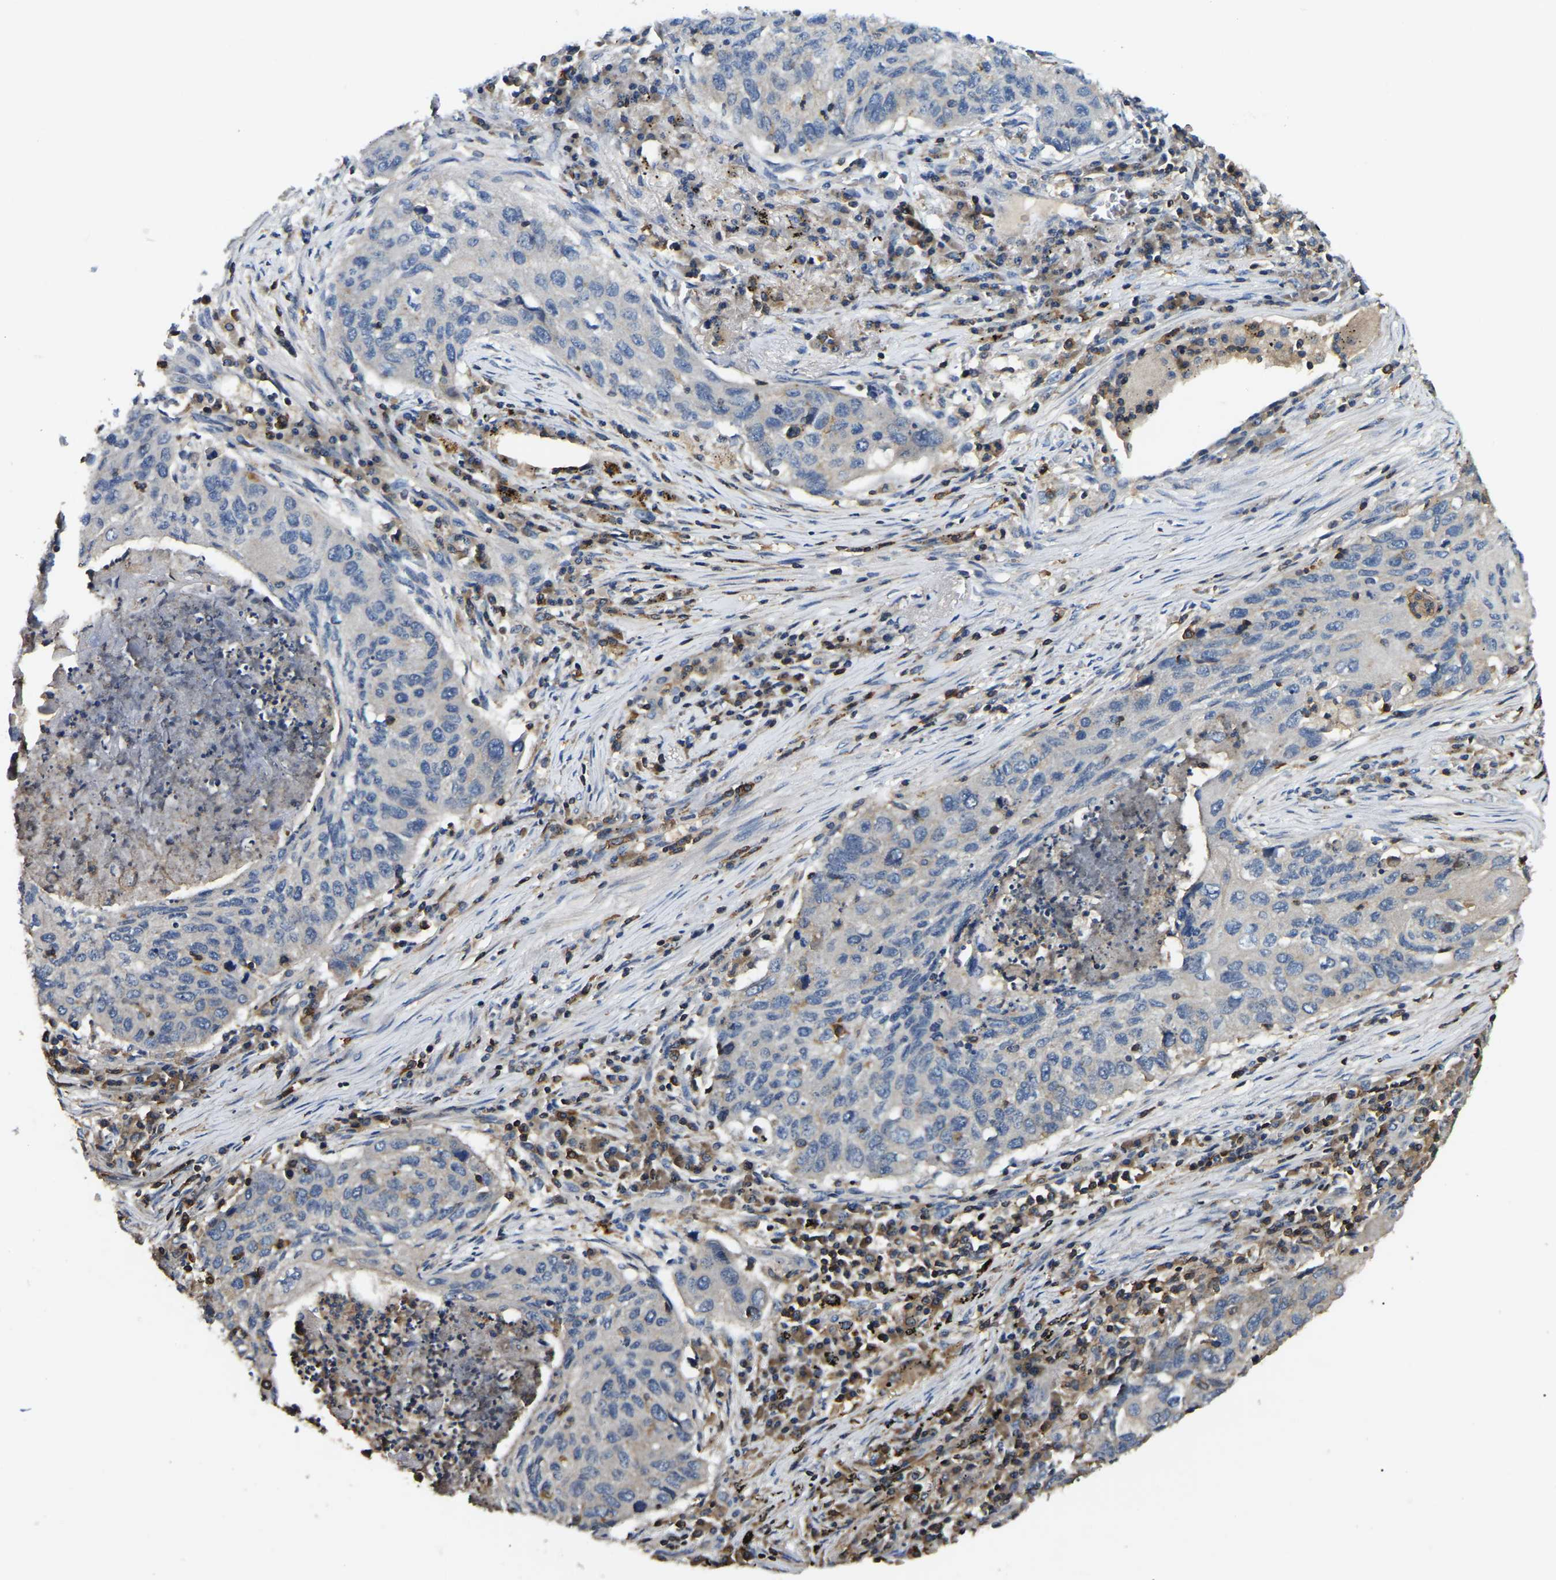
{"staining": {"intensity": "negative", "quantity": "none", "location": "none"}, "tissue": "lung cancer", "cell_type": "Tumor cells", "image_type": "cancer", "snomed": [{"axis": "morphology", "description": "Squamous cell carcinoma, NOS"}, {"axis": "topography", "description": "Lung"}], "caption": "DAB immunohistochemical staining of human lung cancer demonstrates no significant positivity in tumor cells.", "gene": "SMPD2", "patient": {"sex": "female", "age": 63}}